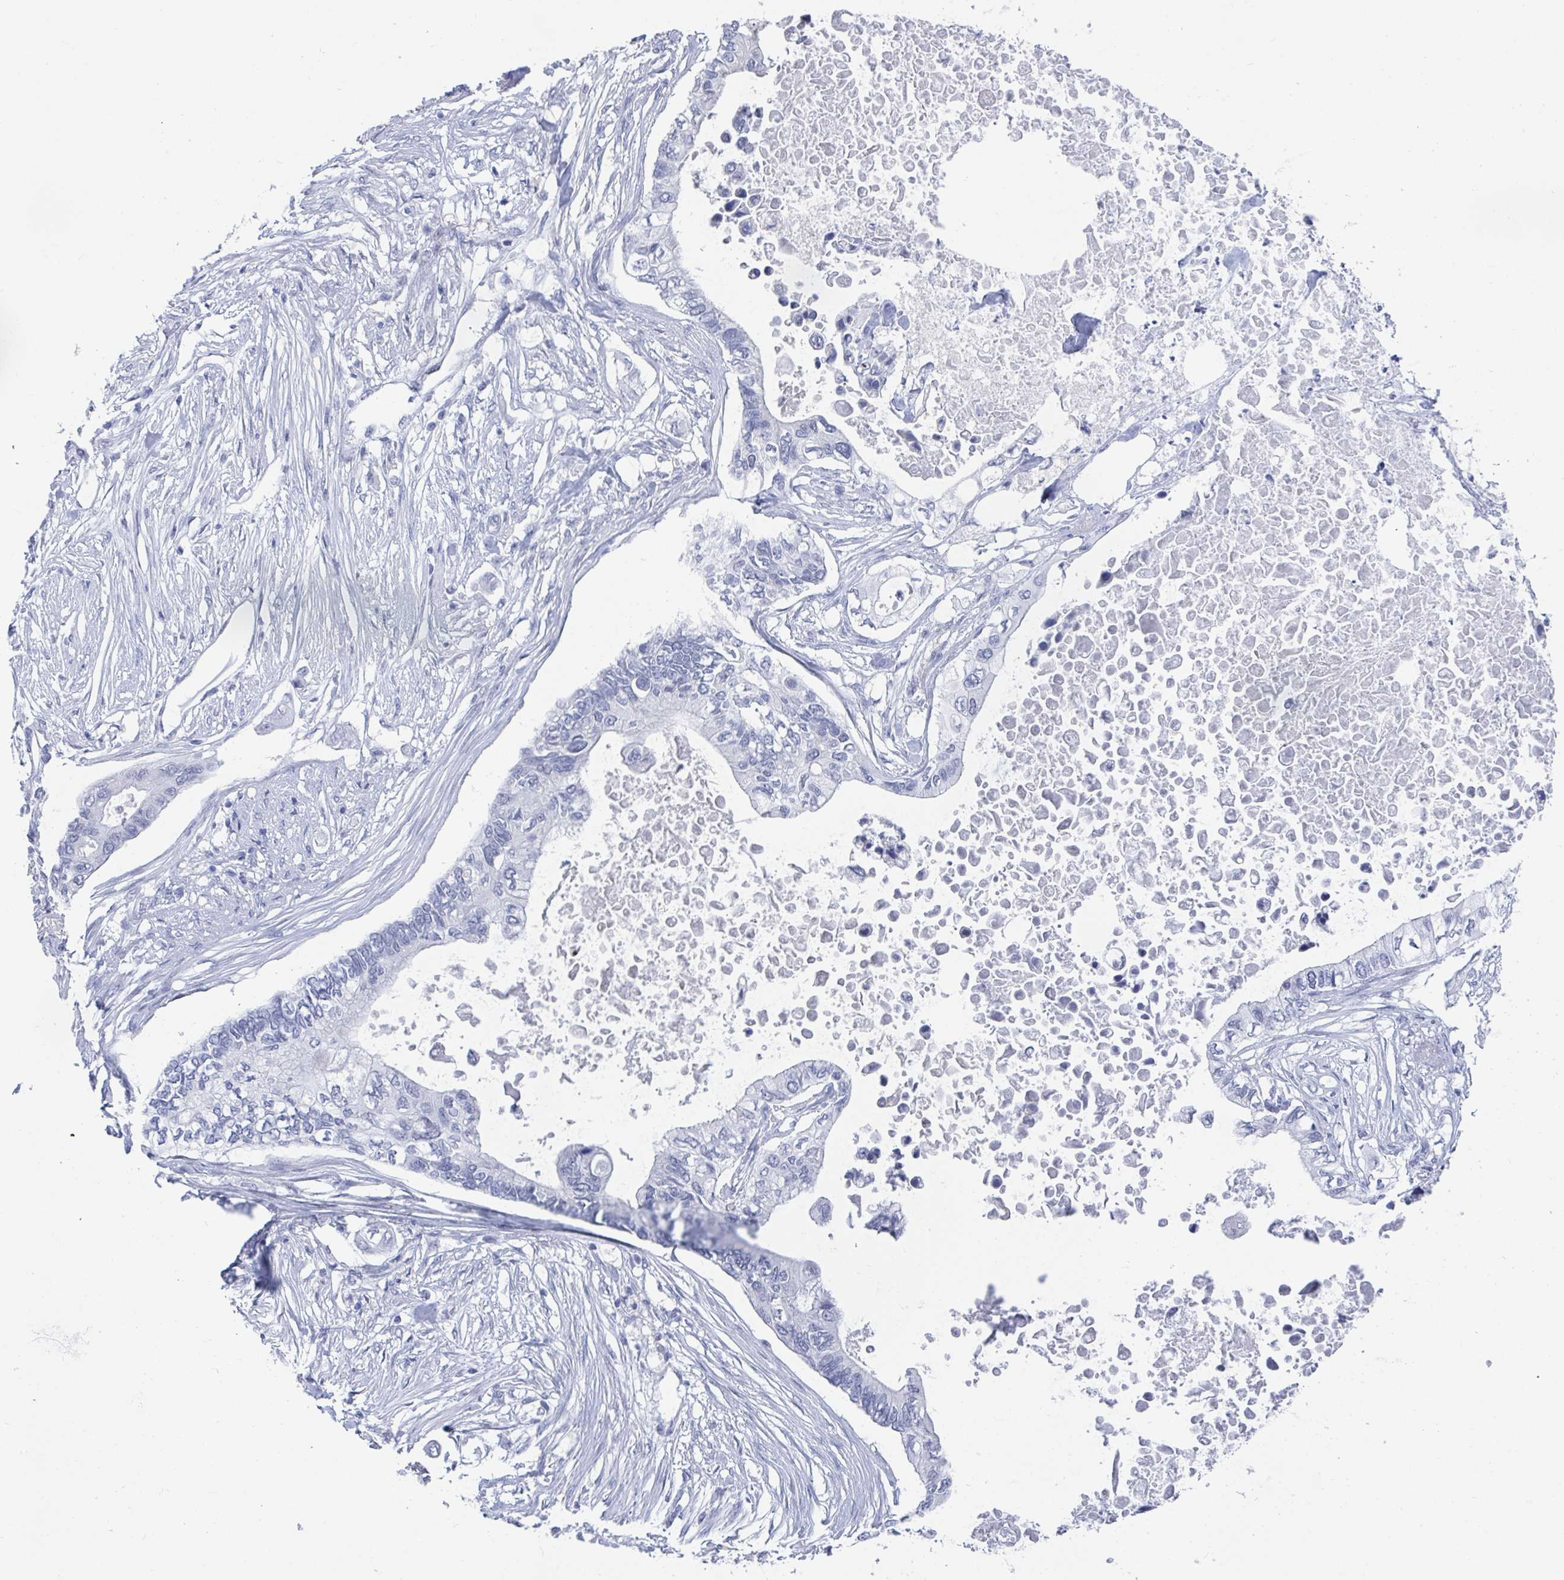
{"staining": {"intensity": "negative", "quantity": "none", "location": "none"}, "tissue": "pancreatic cancer", "cell_type": "Tumor cells", "image_type": "cancer", "snomed": [{"axis": "morphology", "description": "Adenocarcinoma, NOS"}, {"axis": "topography", "description": "Pancreas"}], "caption": "Immunohistochemistry (IHC) of human pancreatic cancer (adenocarcinoma) demonstrates no positivity in tumor cells. Nuclei are stained in blue.", "gene": "CAMKV", "patient": {"sex": "female", "age": 63}}